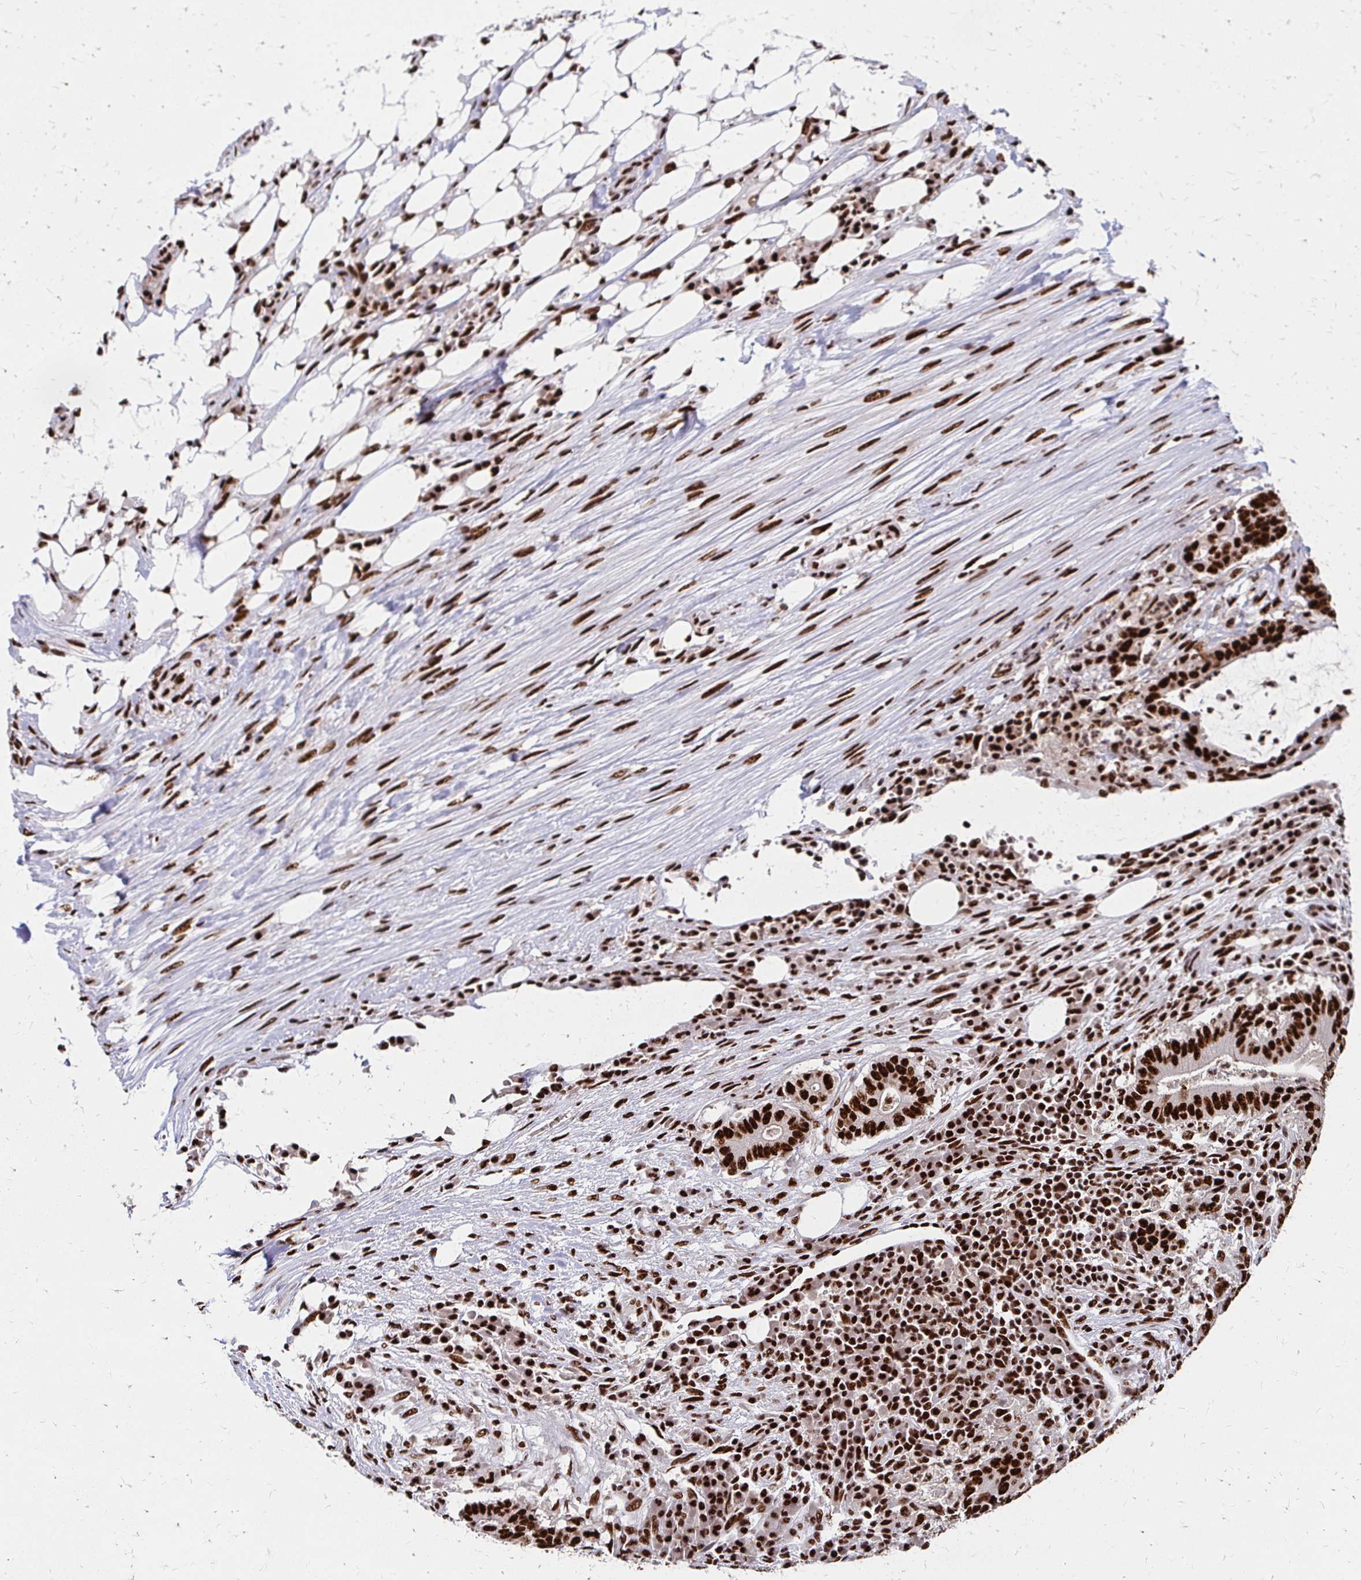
{"staining": {"intensity": "strong", "quantity": ">75%", "location": "nuclear"}, "tissue": "colorectal cancer", "cell_type": "Tumor cells", "image_type": "cancer", "snomed": [{"axis": "morphology", "description": "Adenocarcinoma, NOS"}, {"axis": "topography", "description": "Colon"}], "caption": "Strong nuclear staining is seen in about >75% of tumor cells in colorectal cancer (adenocarcinoma).", "gene": "CNKSR3", "patient": {"sex": "female", "age": 43}}